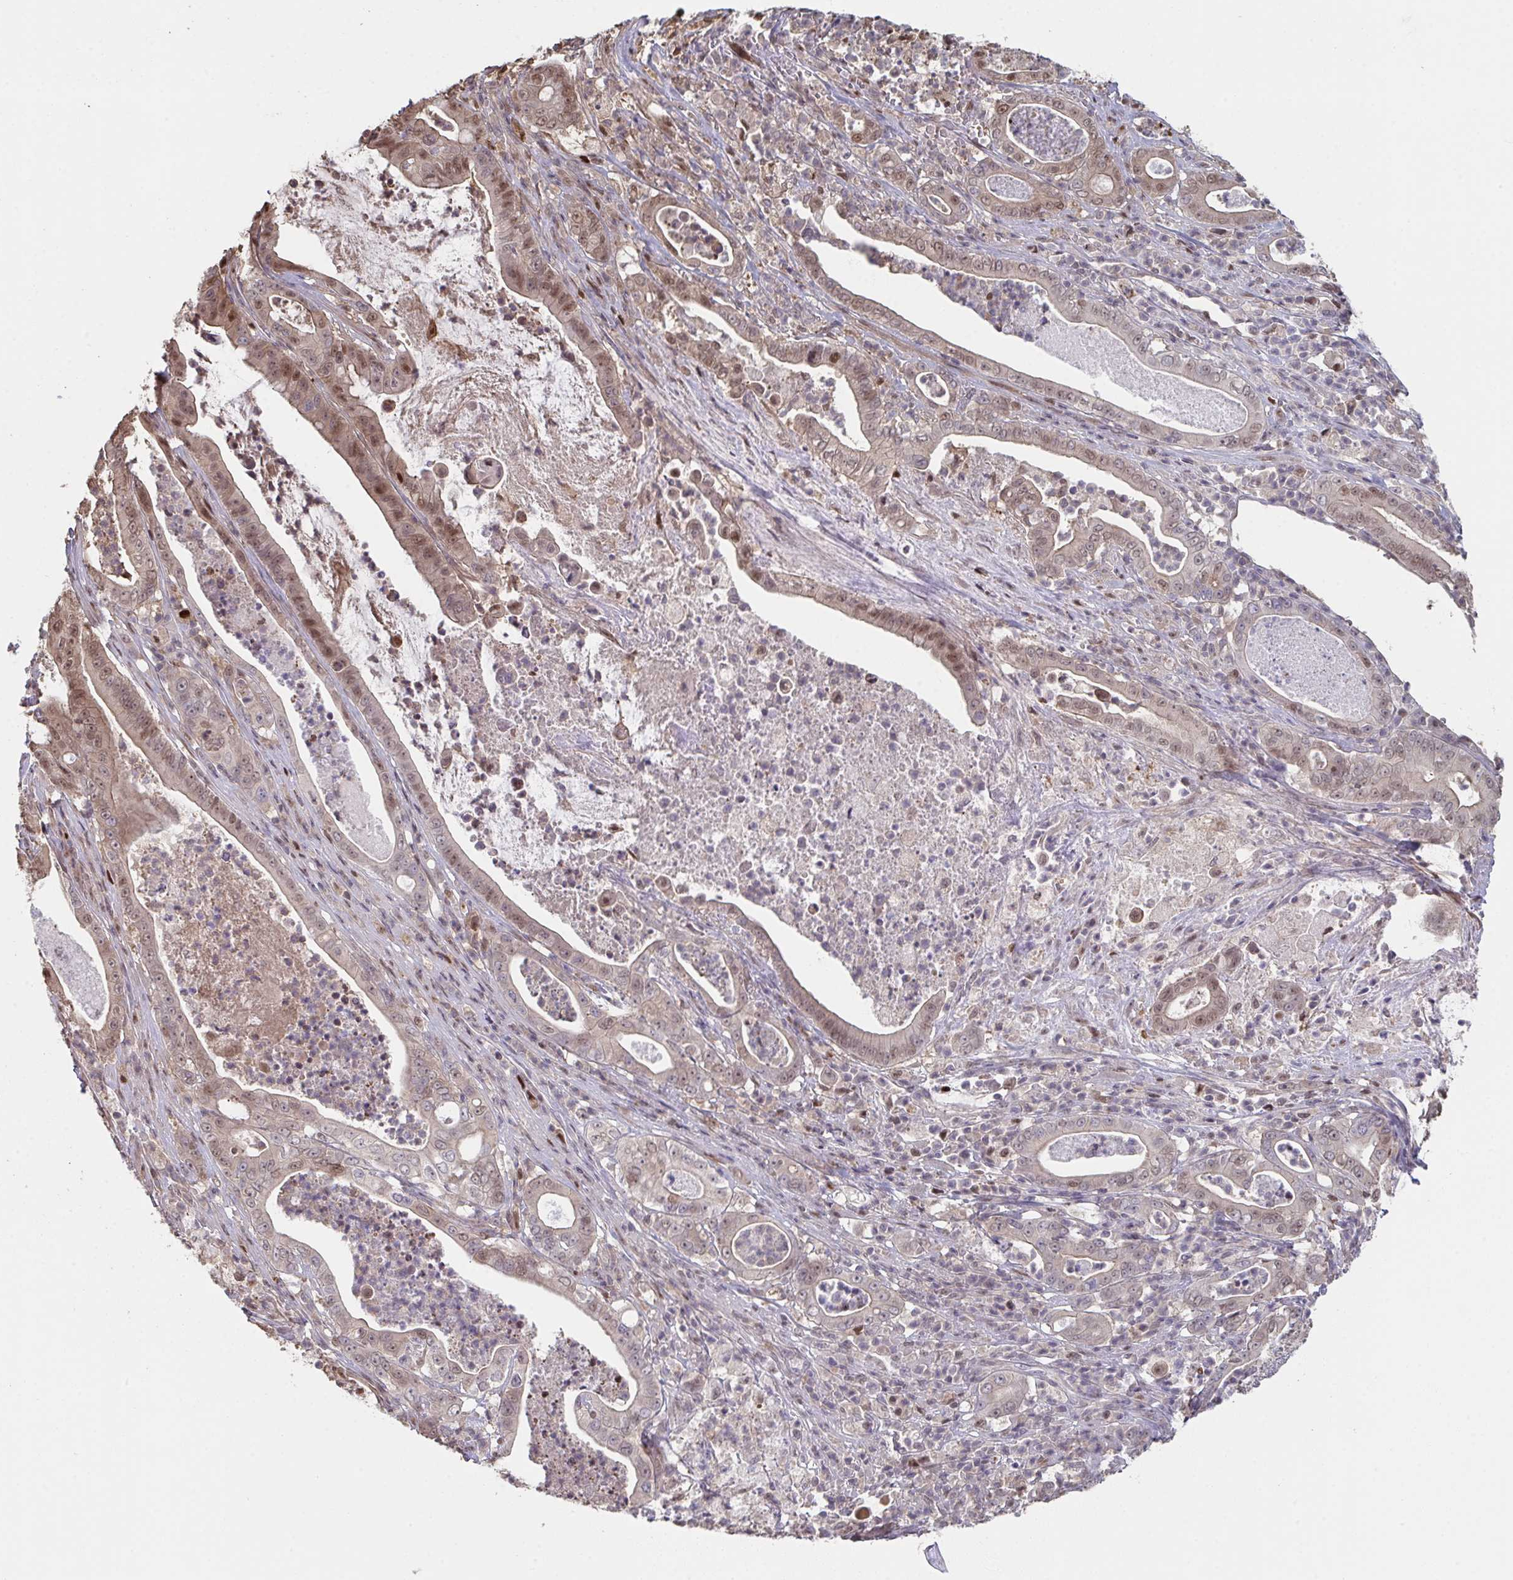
{"staining": {"intensity": "moderate", "quantity": ">75%", "location": "cytoplasmic/membranous,nuclear"}, "tissue": "pancreatic cancer", "cell_type": "Tumor cells", "image_type": "cancer", "snomed": [{"axis": "morphology", "description": "Adenocarcinoma, NOS"}, {"axis": "topography", "description": "Pancreas"}], "caption": "Pancreatic cancer stained for a protein shows moderate cytoplasmic/membranous and nuclear positivity in tumor cells.", "gene": "ACD", "patient": {"sex": "male", "age": 71}}